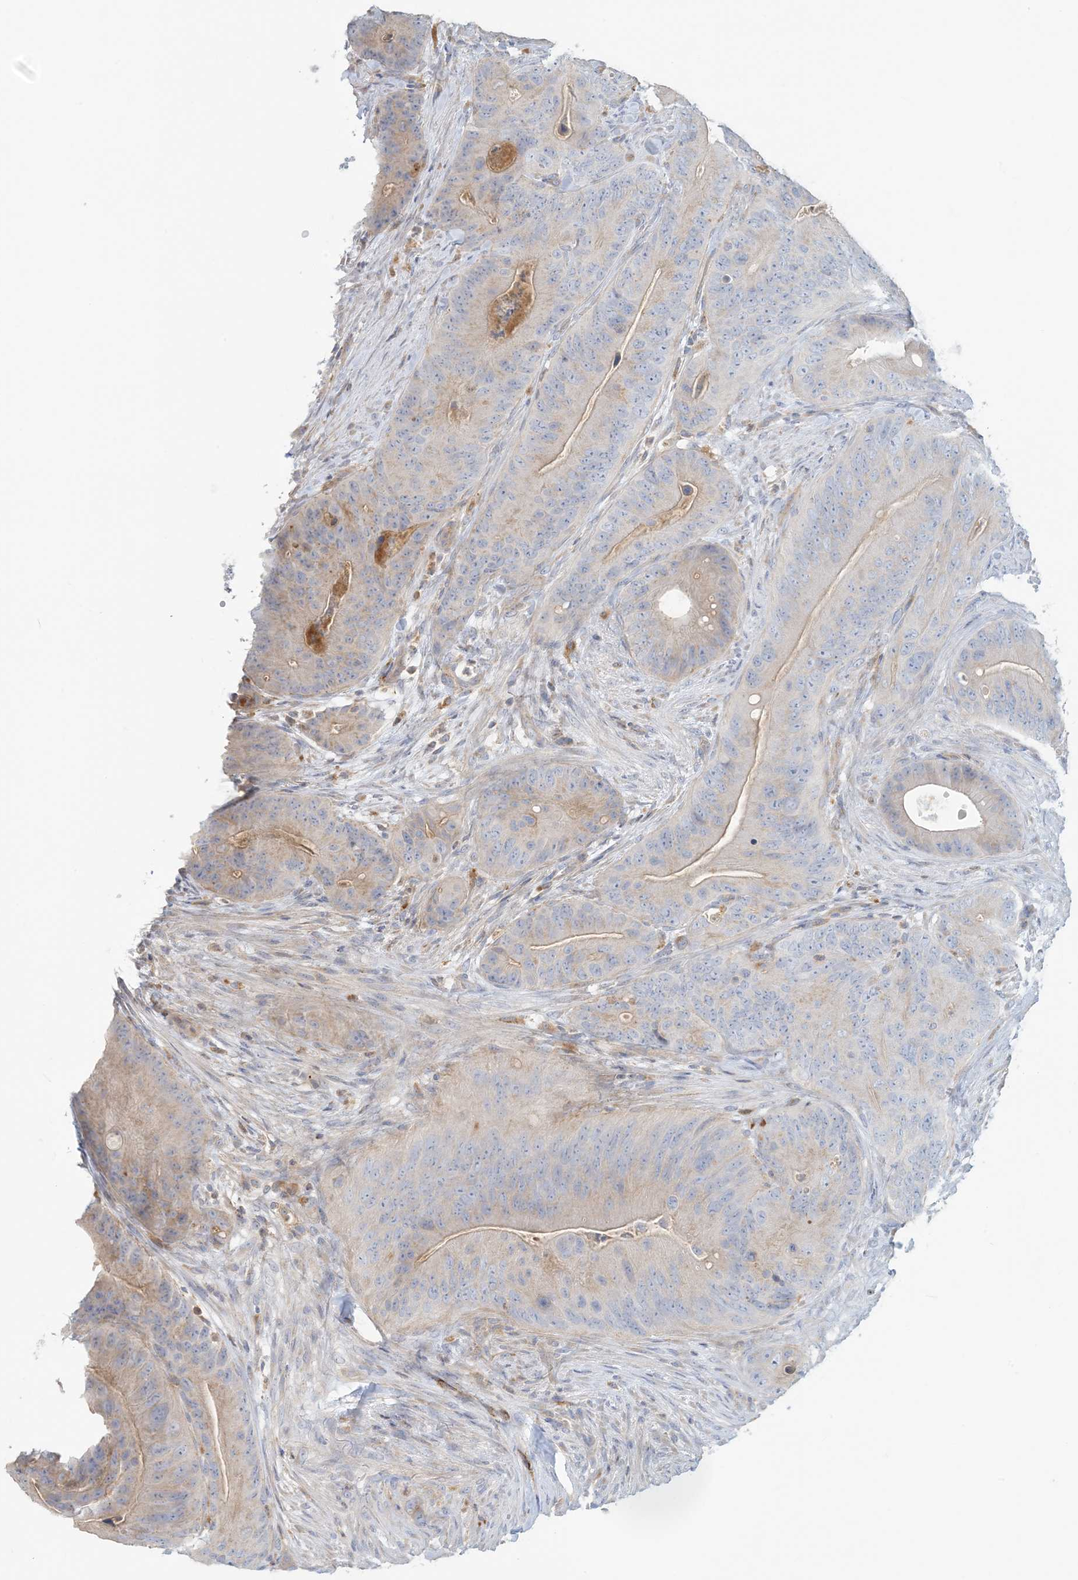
{"staining": {"intensity": "weak", "quantity": "25%-75%", "location": "cytoplasmic/membranous"}, "tissue": "colorectal cancer", "cell_type": "Tumor cells", "image_type": "cancer", "snomed": [{"axis": "morphology", "description": "Normal tissue, NOS"}, {"axis": "topography", "description": "Colon"}], "caption": "This histopathology image displays immunohistochemistry (IHC) staining of colorectal cancer, with low weak cytoplasmic/membranous positivity in about 25%-75% of tumor cells.", "gene": "SPPL2A", "patient": {"sex": "female", "age": 82}}